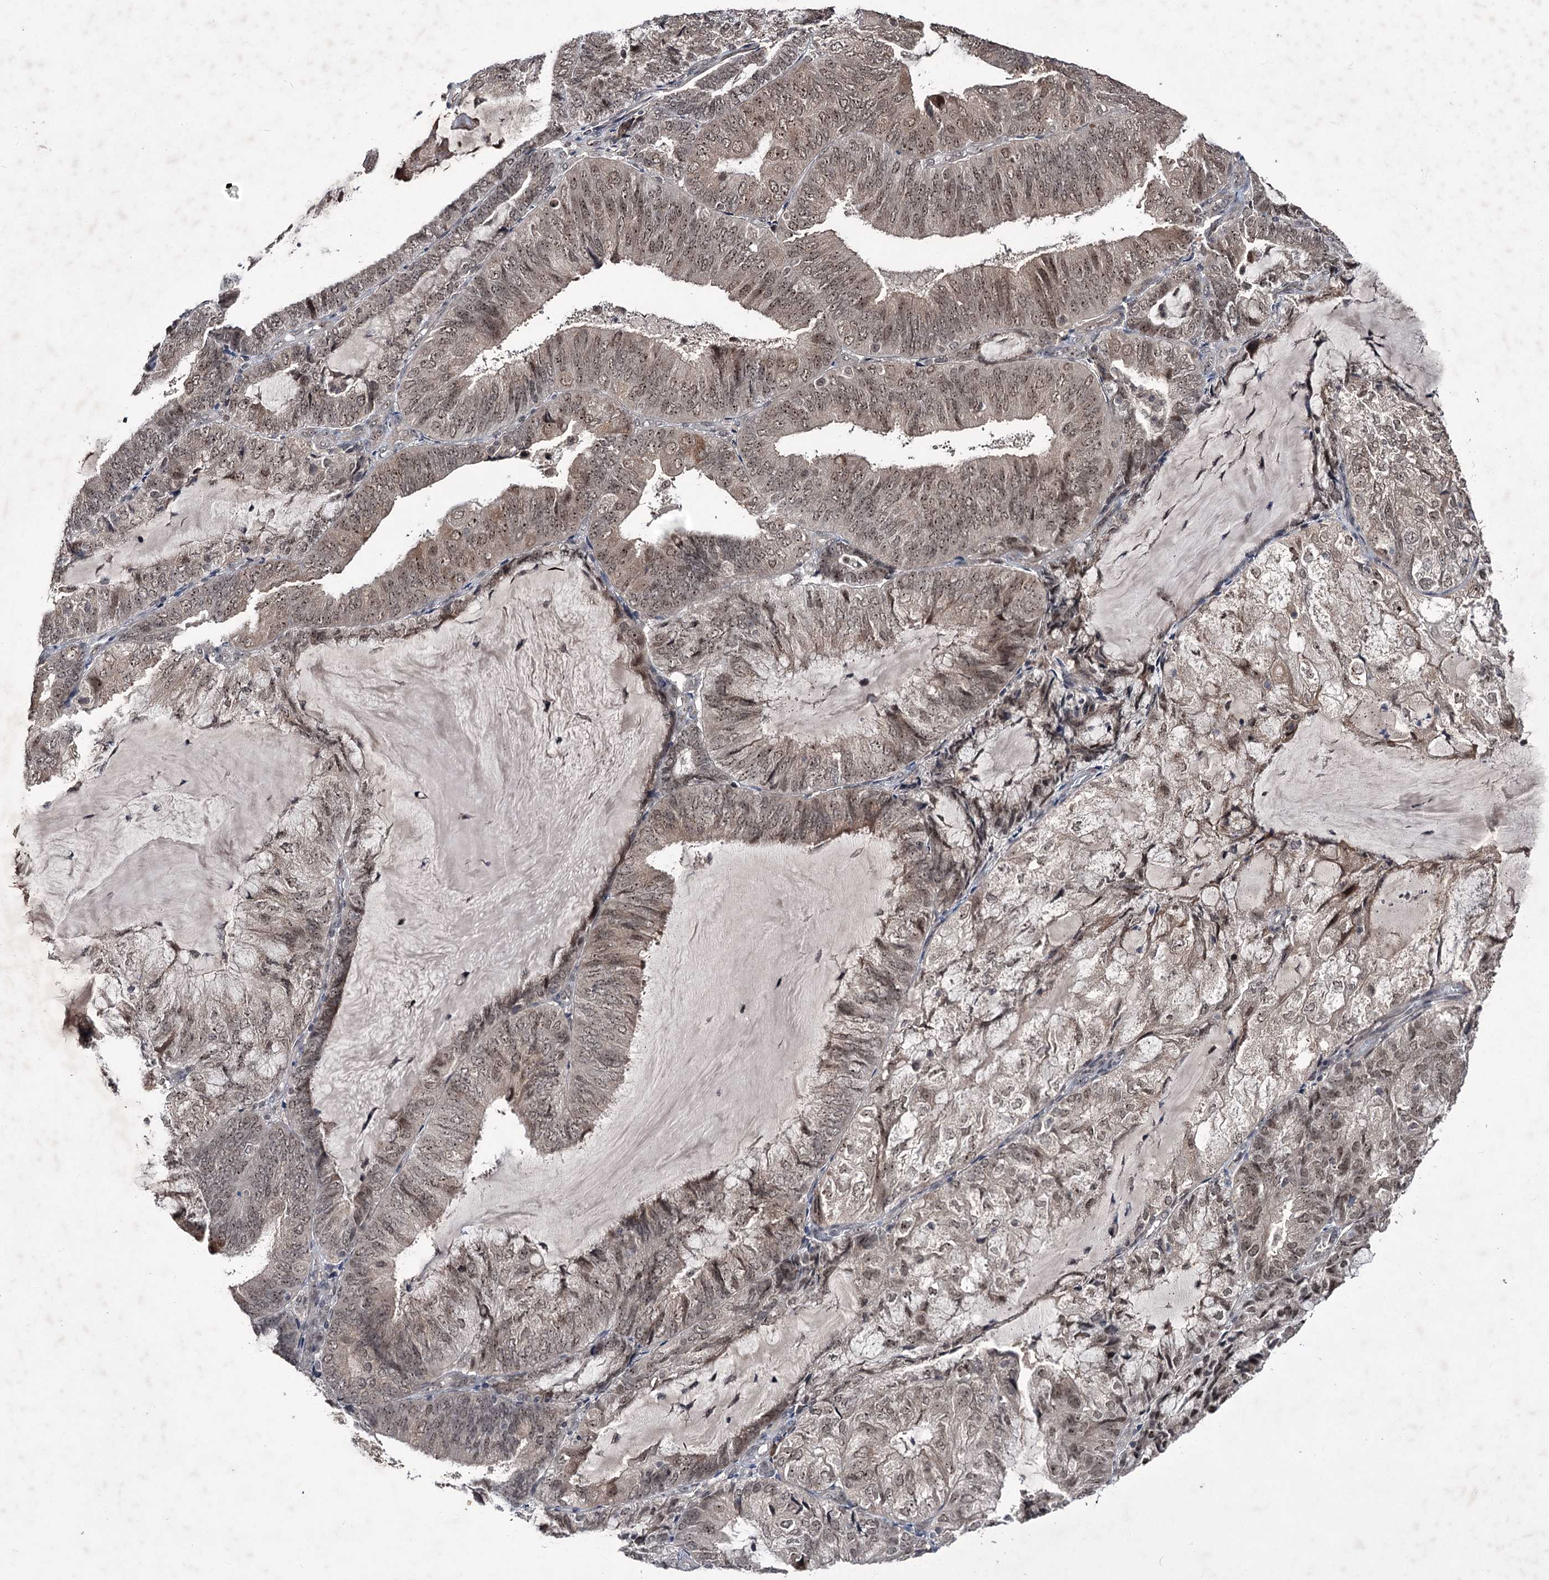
{"staining": {"intensity": "weak", "quantity": ">75%", "location": "cytoplasmic/membranous,nuclear"}, "tissue": "endometrial cancer", "cell_type": "Tumor cells", "image_type": "cancer", "snomed": [{"axis": "morphology", "description": "Adenocarcinoma, NOS"}, {"axis": "topography", "description": "Endometrium"}], "caption": "Protein expression analysis of human endometrial cancer (adenocarcinoma) reveals weak cytoplasmic/membranous and nuclear expression in about >75% of tumor cells.", "gene": "VGLL4", "patient": {"sex": "female", "age": 81}}